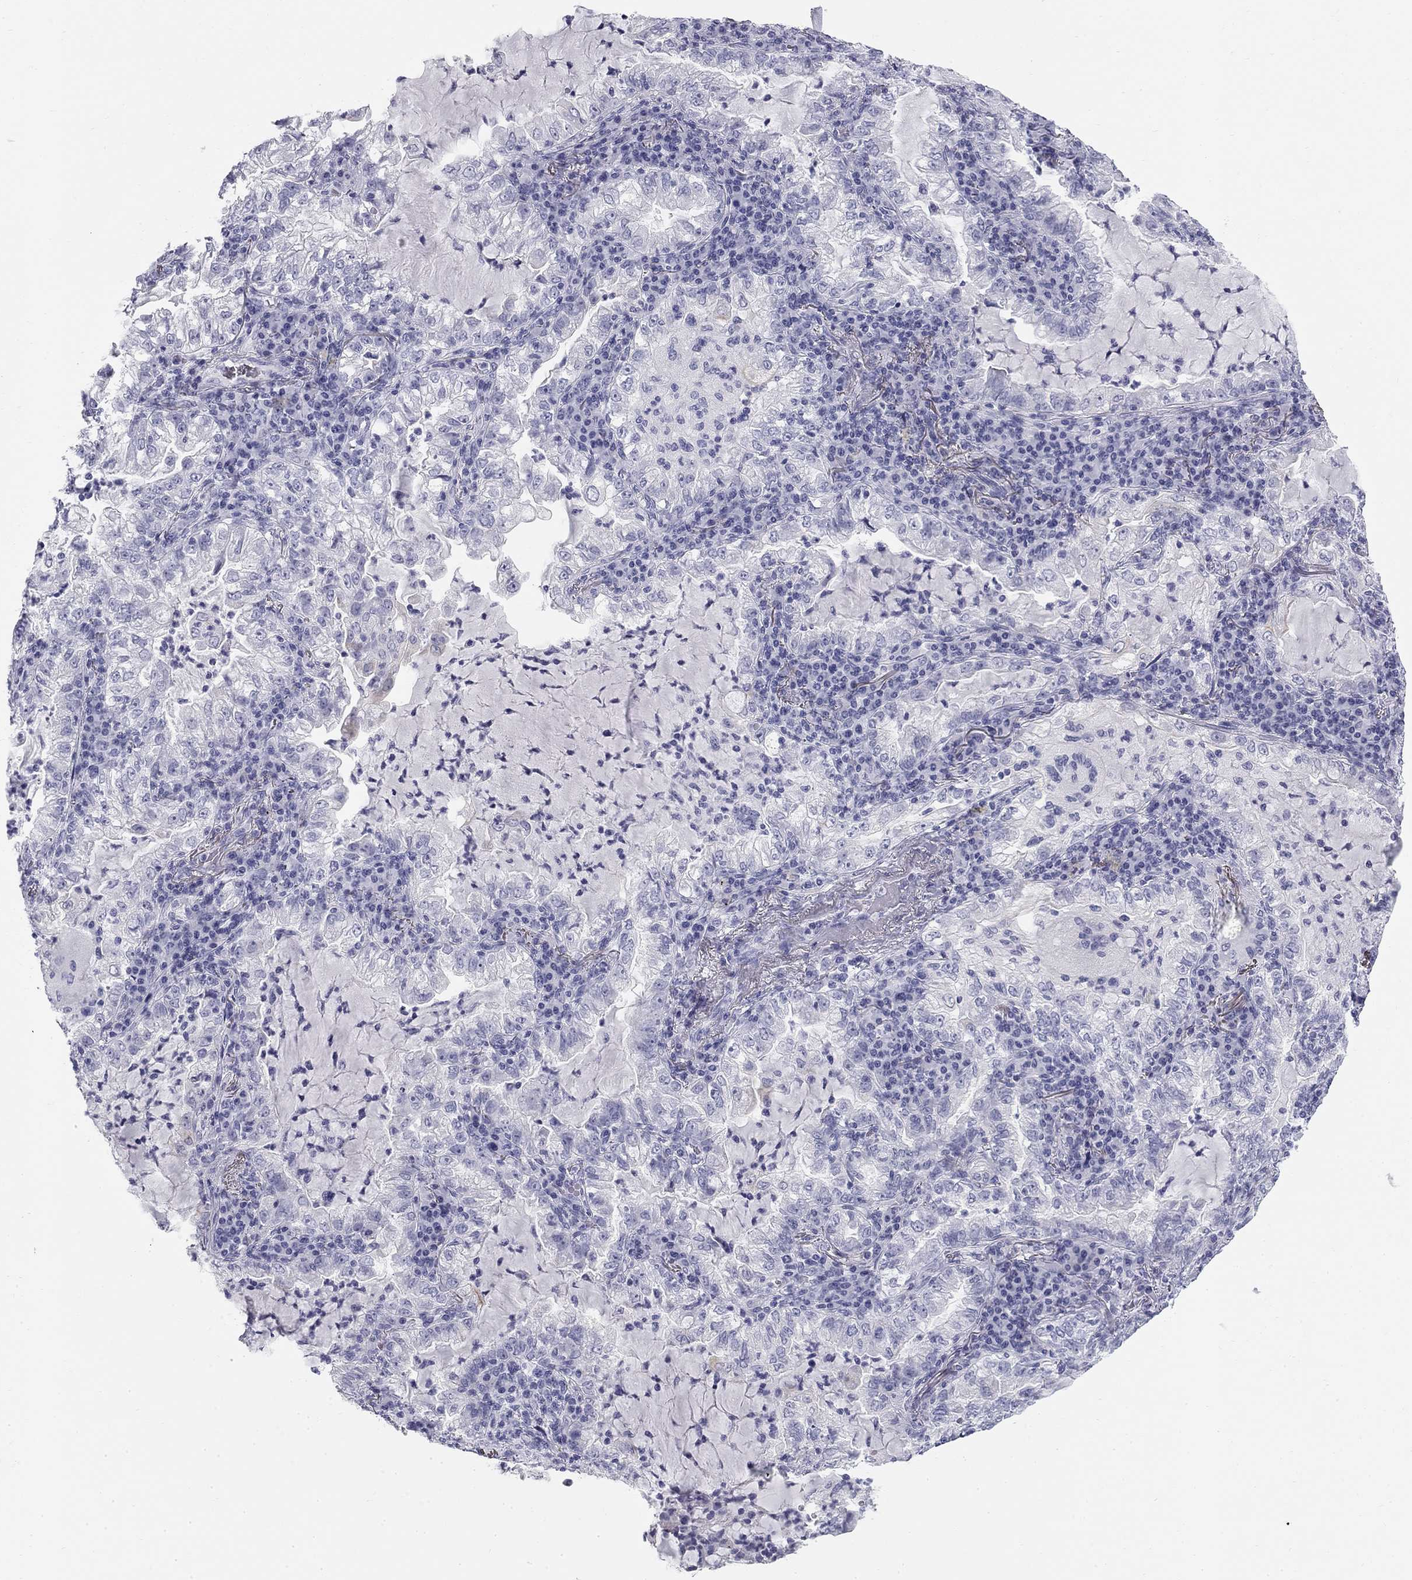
{"staining": {"intensity": "negative", "quantity": "none", "location": "none"}, "tissue": "lung cancer", "cell_type": "Tumor cells", "image_type": "cancer", "snomed": [{"axis": "morphology", "description": "Adenocarcinoma, NOS"}, {"axis": "topography", "description": "Lung"}], "caption": "Immunohistochemistry micrograph of neoplastic tissue: lung cancer (adenocarcinoma) stained with DAB demonstrates no significant protein positivity in tumor cells.", "gene": "SULT2B1", "patient": {"sex": "female", "age": 73}}